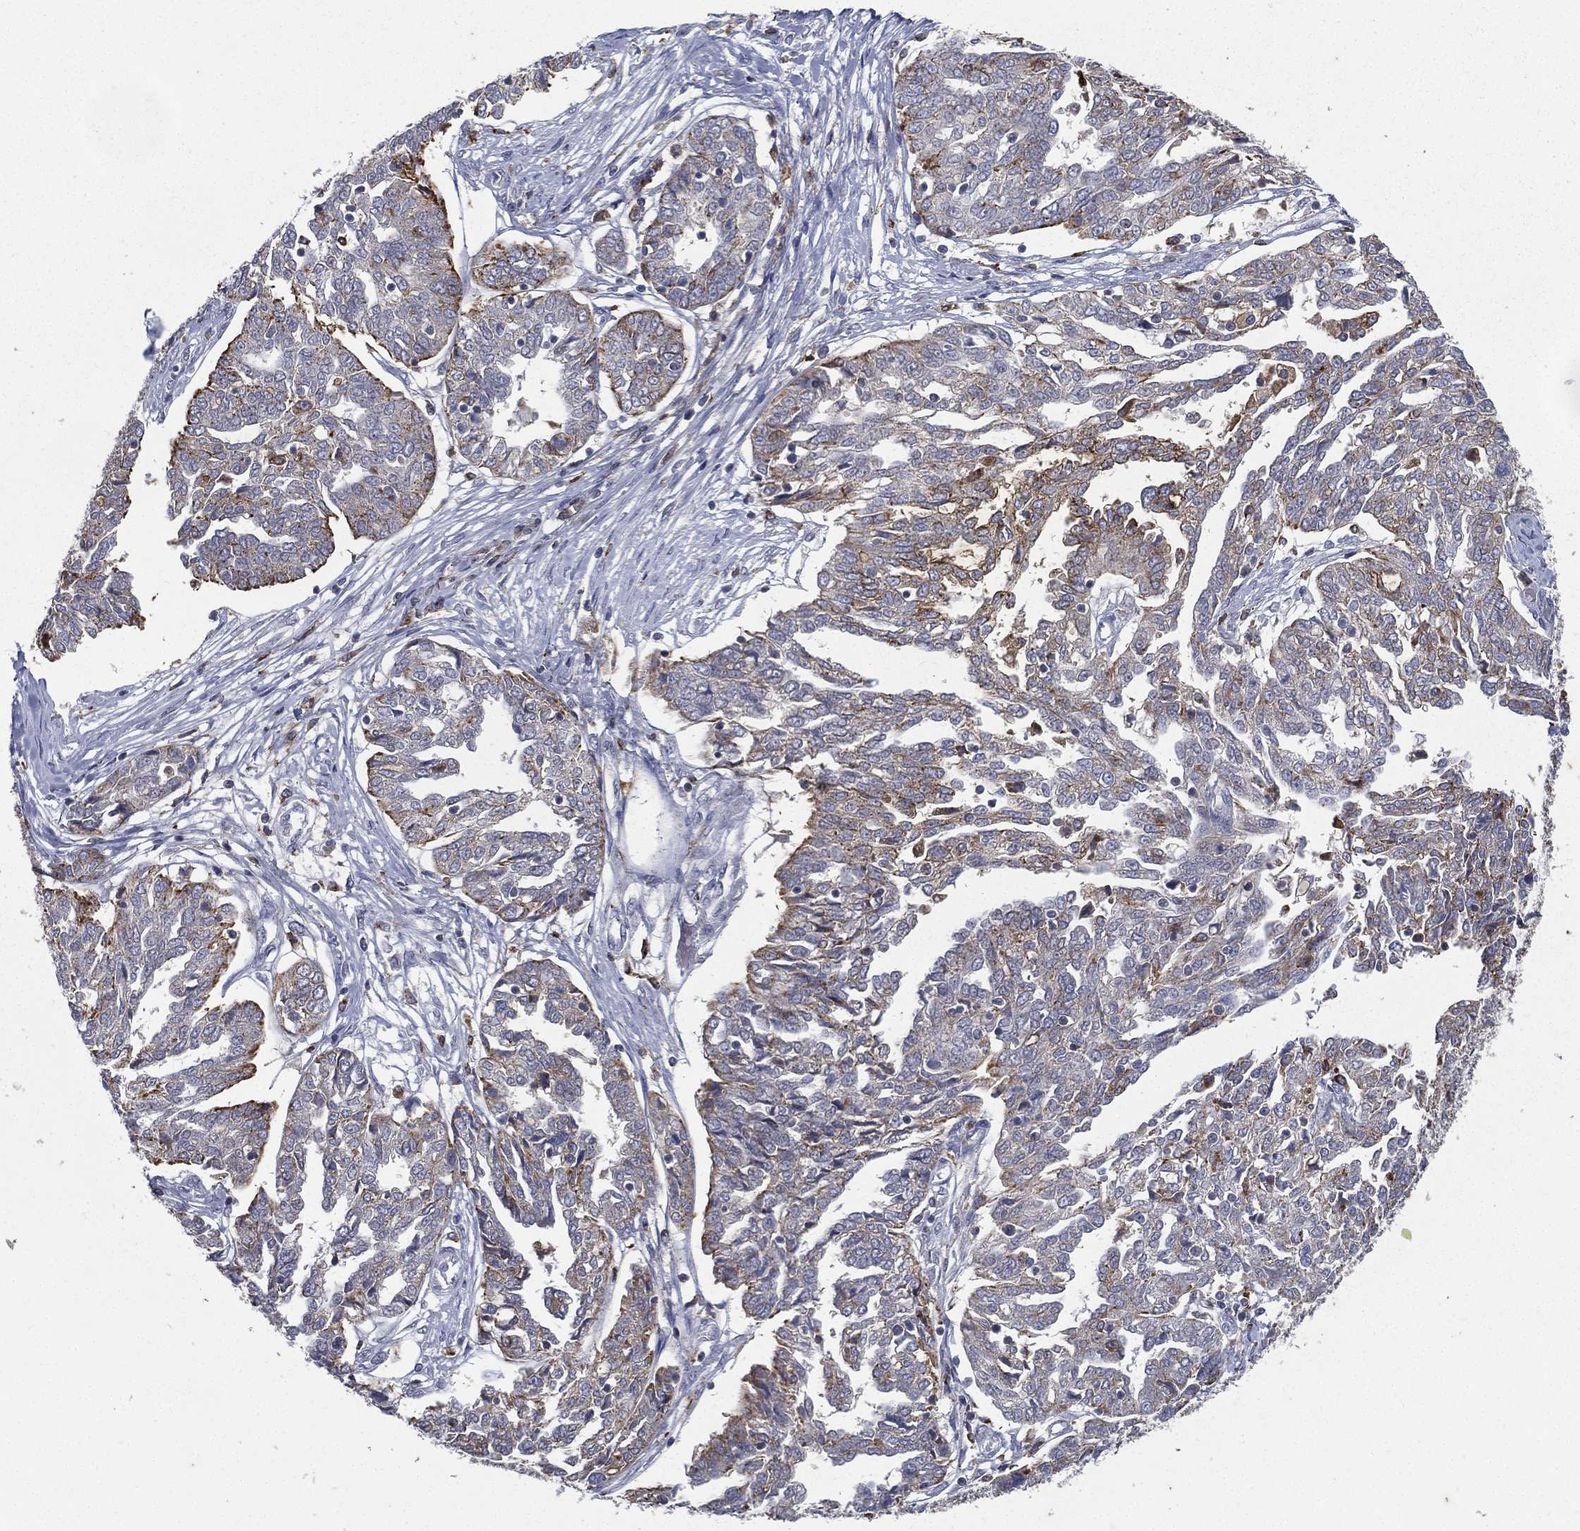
{"staining": {"intensity": "moderate", "quantity": "25%-75%", "location": "cytoplasmic/membranous"}, "tissue": "ovarian cancer", "cell_type": "Tumor cells", "image_type": "cancer", "snomed": [{"axis": "morphology", "description": "Cystadenocarcinoma, serous, NOS"}, {"axis": "topography", "description": "Ovary"}], "caption": "About 25%-75% of tumor cells in serous cystadenocarcinoma (ovarian) show moderate cytoplasmic/membranous protein staining as visualized by brown immunohistochemical staining.", "gene": "EVI2B", "patient": {"sex": "female", "age": 67}}